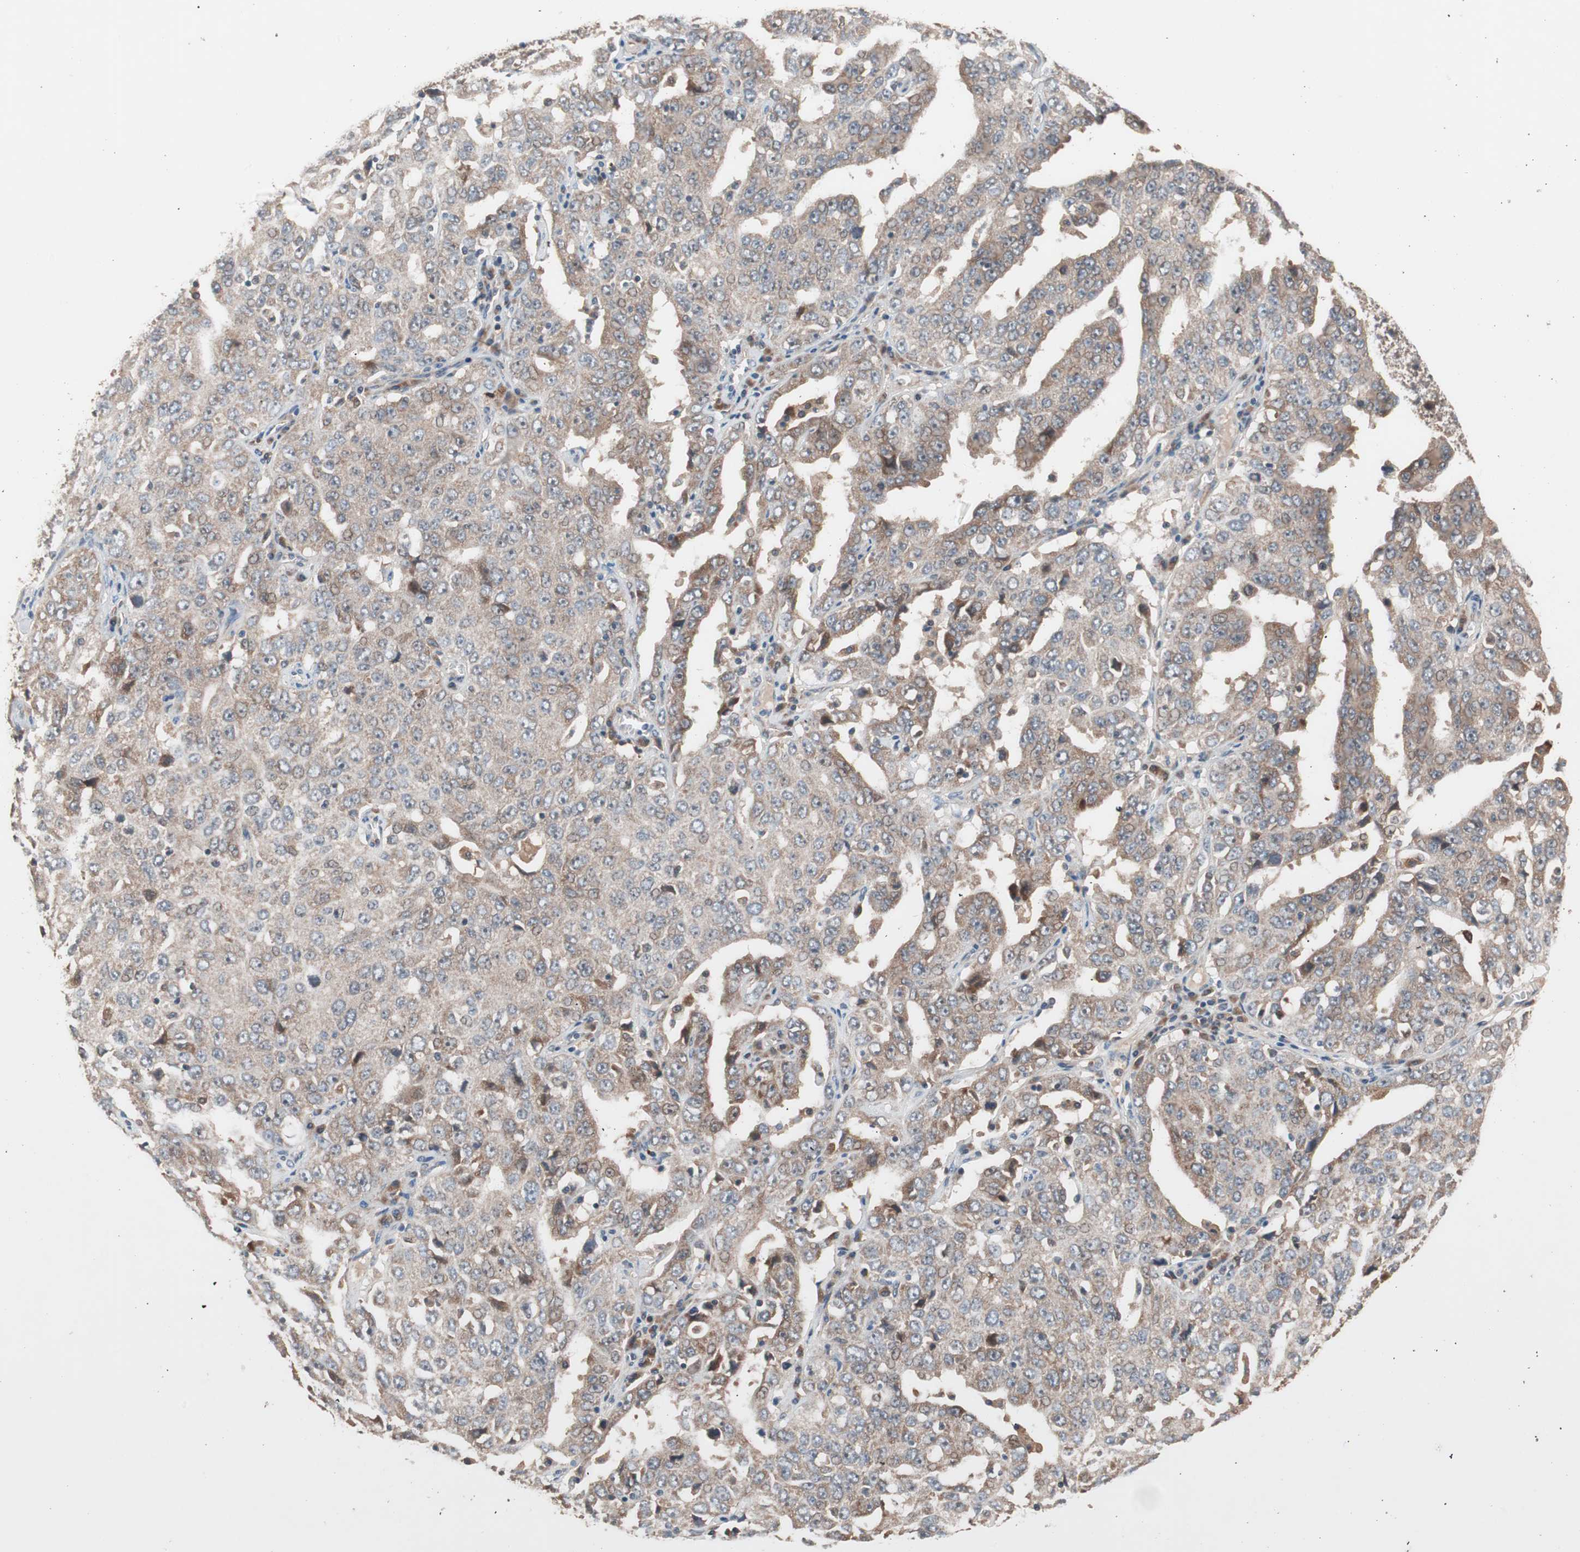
{"staining": {"intensity": "moderate", "quantity": ">75%", "location": "cytoplasmic/membranous"}, "tissue": "ovarian cancer", "cell_type": "Tumor cells", "image_type": "cancer", "snomed": [{"axis": "morphology", "description": "Carcinoma, endometroid"}, {"axis": "topography", "description": "Ovary"}], "caption": "Ovarian endometroid carcinoma tissue reveals moderate cytoplasmic/membranous expression in approximately >75% of tumor cells (Brightfield microscopy of DAB IHC at high magnification).", "gene": "HMBS", "patient": {"sex": "female", "age": 62}}